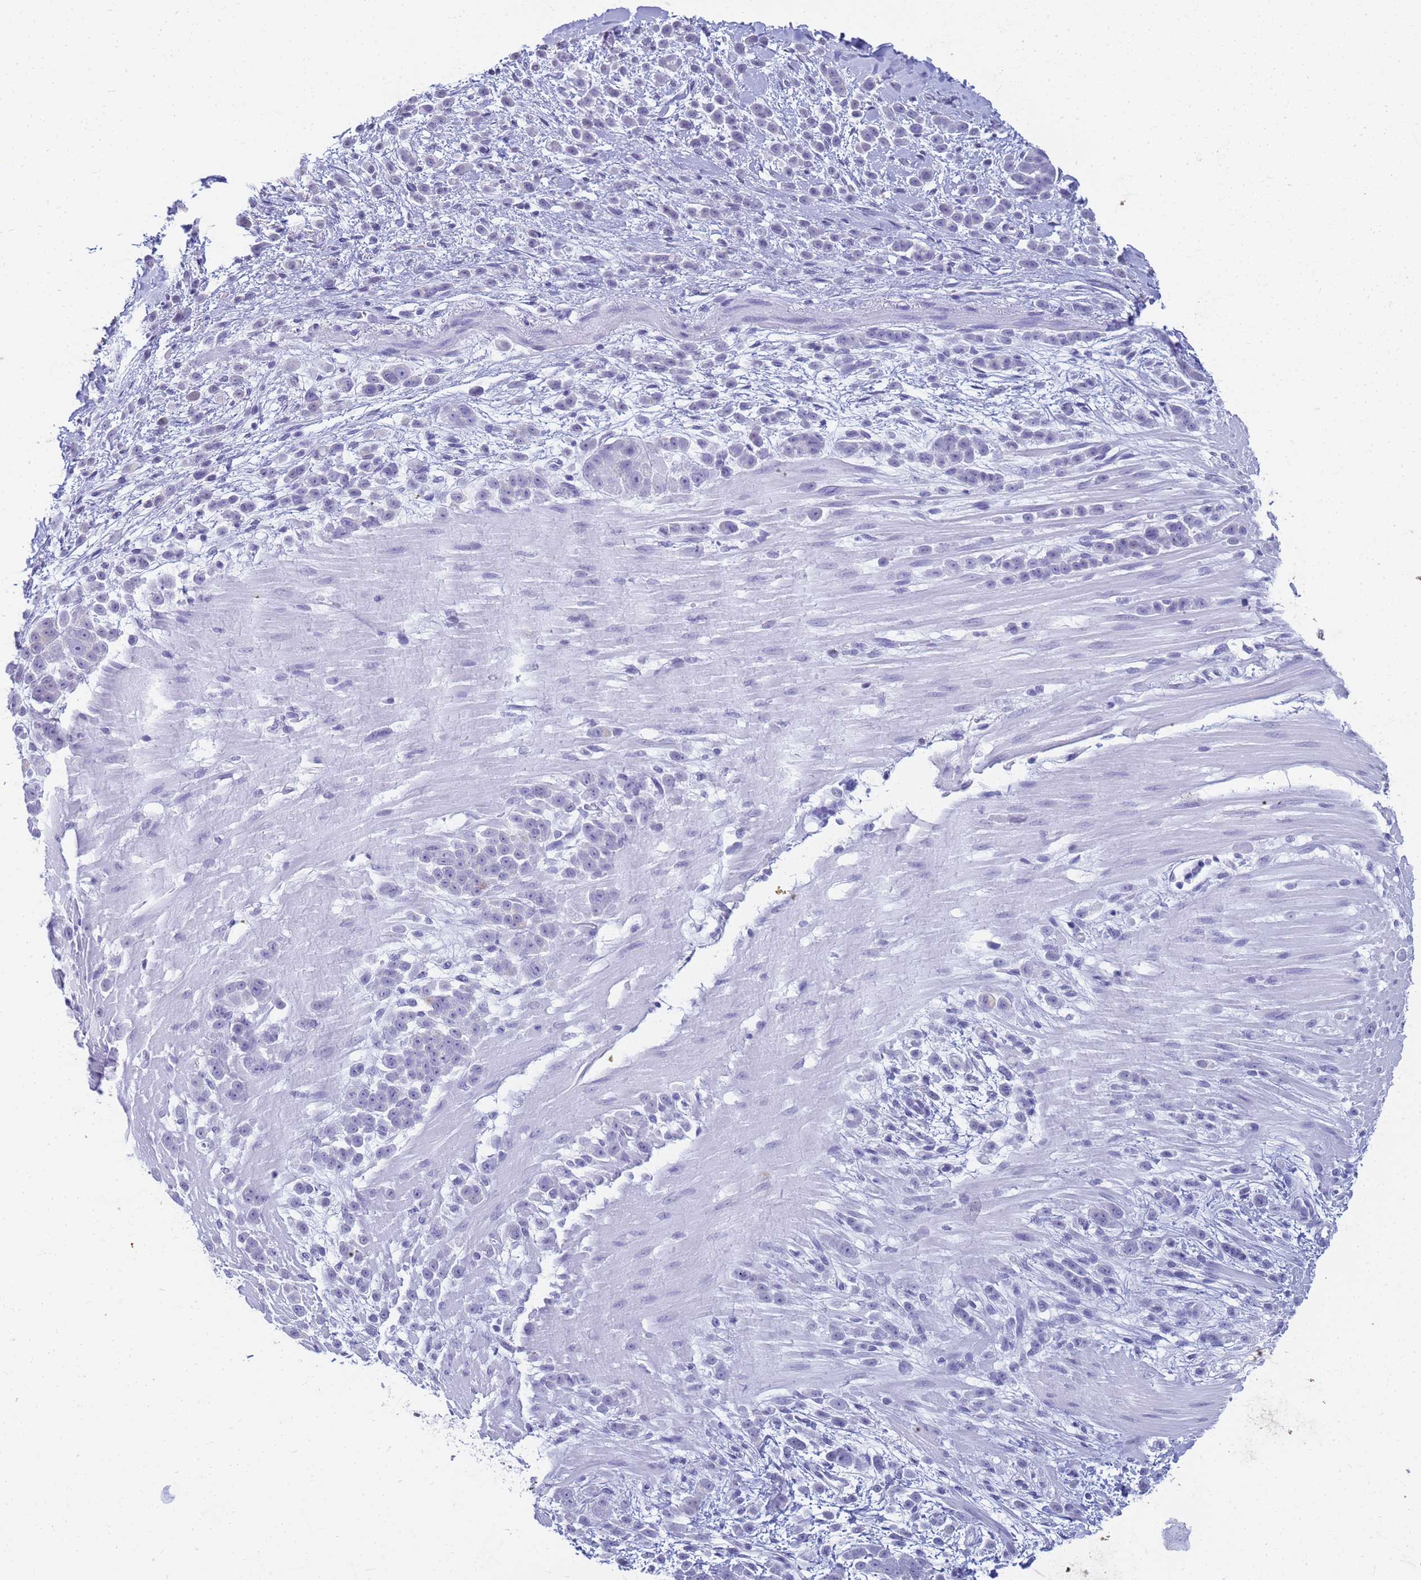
{"staining": {"intensity": "negative", "quantity": "none", "location": "none"}, "tissue": "pancreatic cancer", "cell_type": "Tumor cells", "image_type": "cancer", "snomed": [{"axis": "morphology", "description": "Normal tissue, NOS"}, {"axis": "morphology", "description": "Adenocarcinoma, NOS"}, {"axis": "topography", "description": "Pancreas"}], "caption": "IHC image of adenocarcinoma (pancreatic) stained for a protein (brown), which exhibits no staining in tumor cells.", "gene": "SLC7A9", "patient": {"sex": "female", "age": 64}}